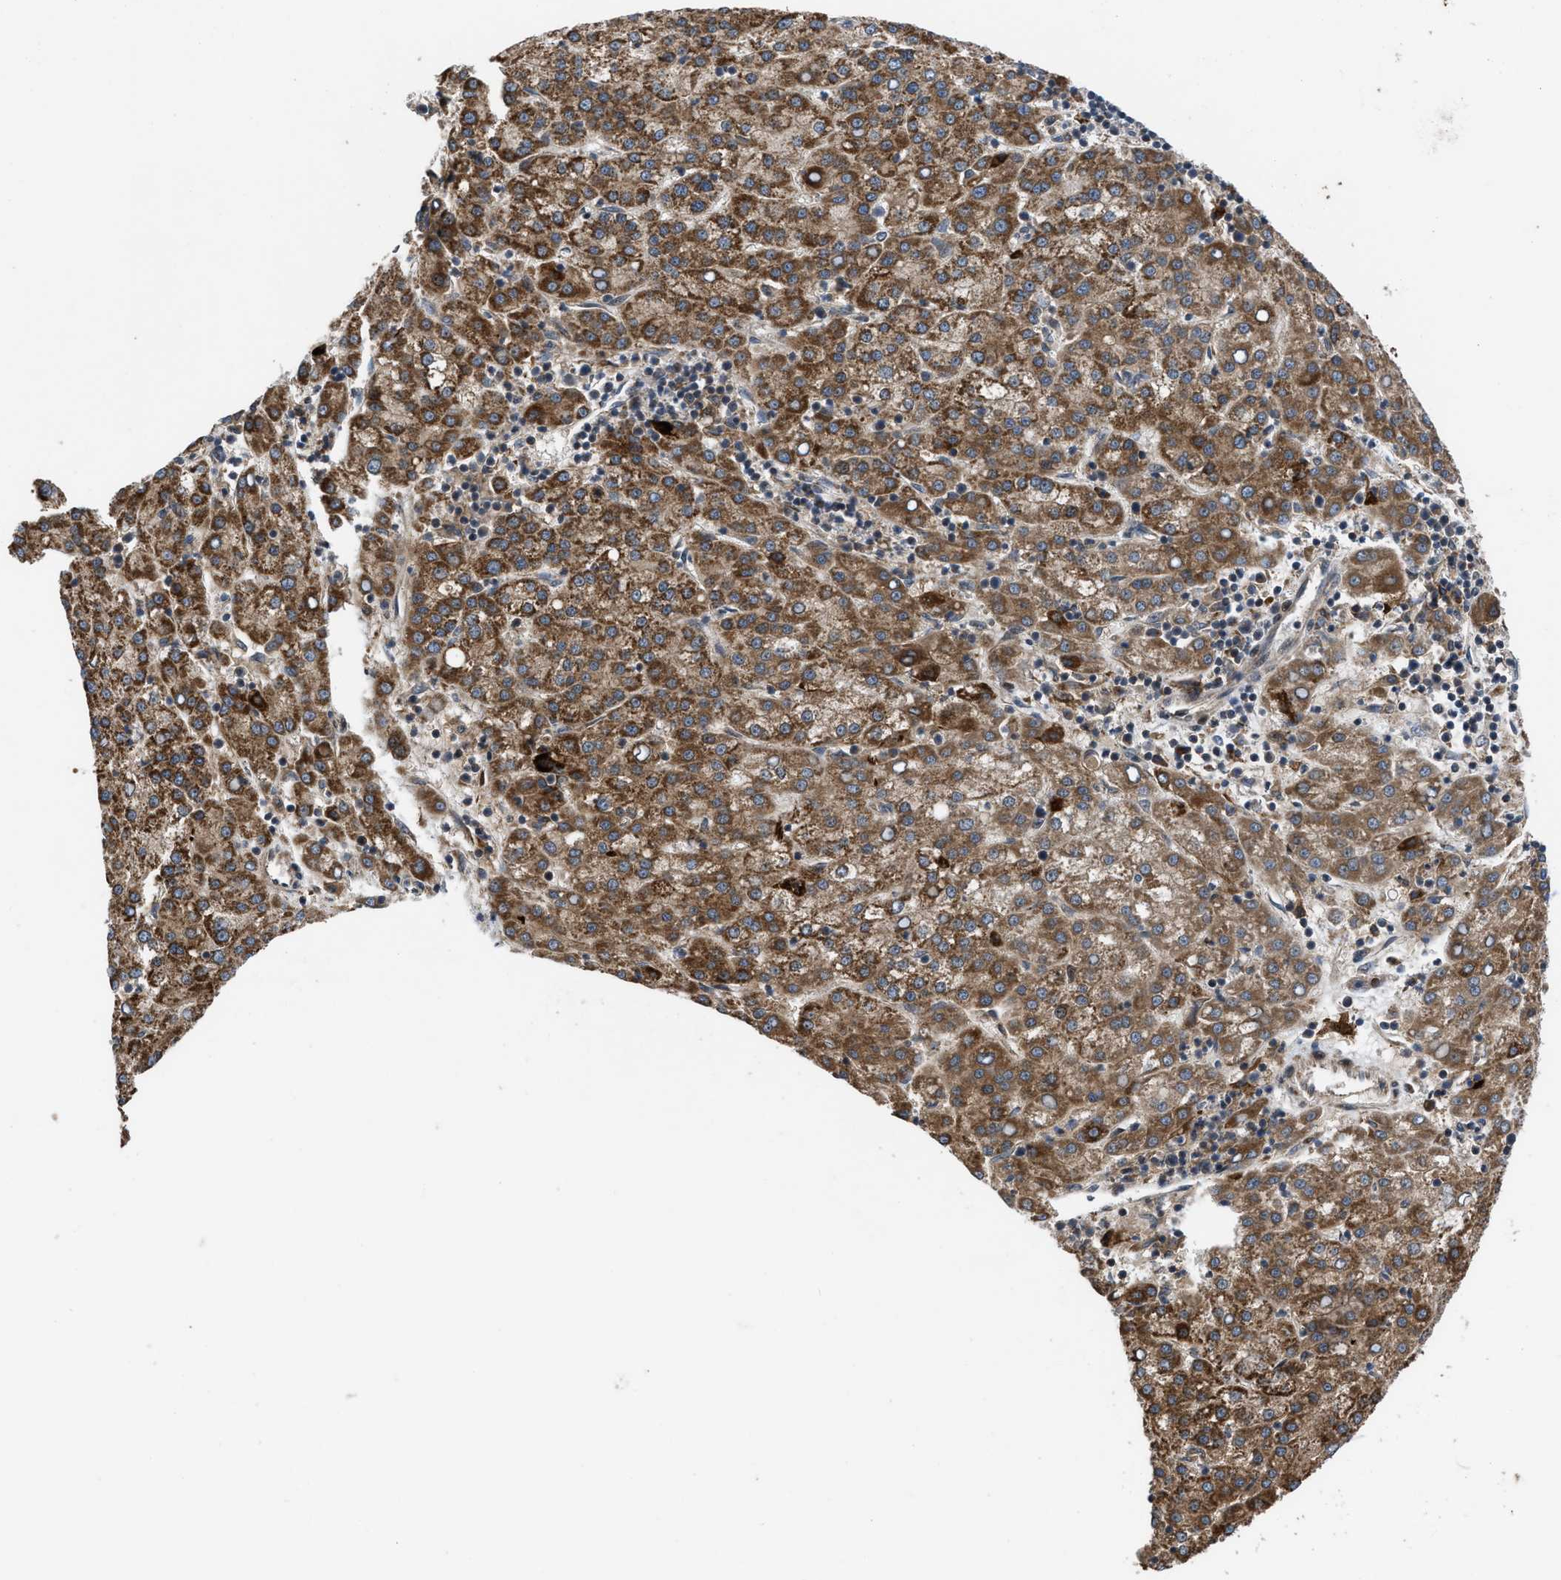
{"staining": {"intensity": "strong", "quantity": ">75%", "location": "cytoplasmic/membranous"}, "tissue": "liver cancer", "cell_type": "Tumor cells", "image_type": "cancer", "snomed": [{"axis": "morphology", "description": "Carcinoma, Hepatocellular, NOS"}, {"axis": "topography", "description": "Liver"}], "caption": "Tumor cells exhibit high levels of strong cytoplasmic/membranous expression in about >75% of cells in human liver hepatocellular carcinoma.", "gene": "AP3M2", "patient": {"sex": "female", "age": 58}}